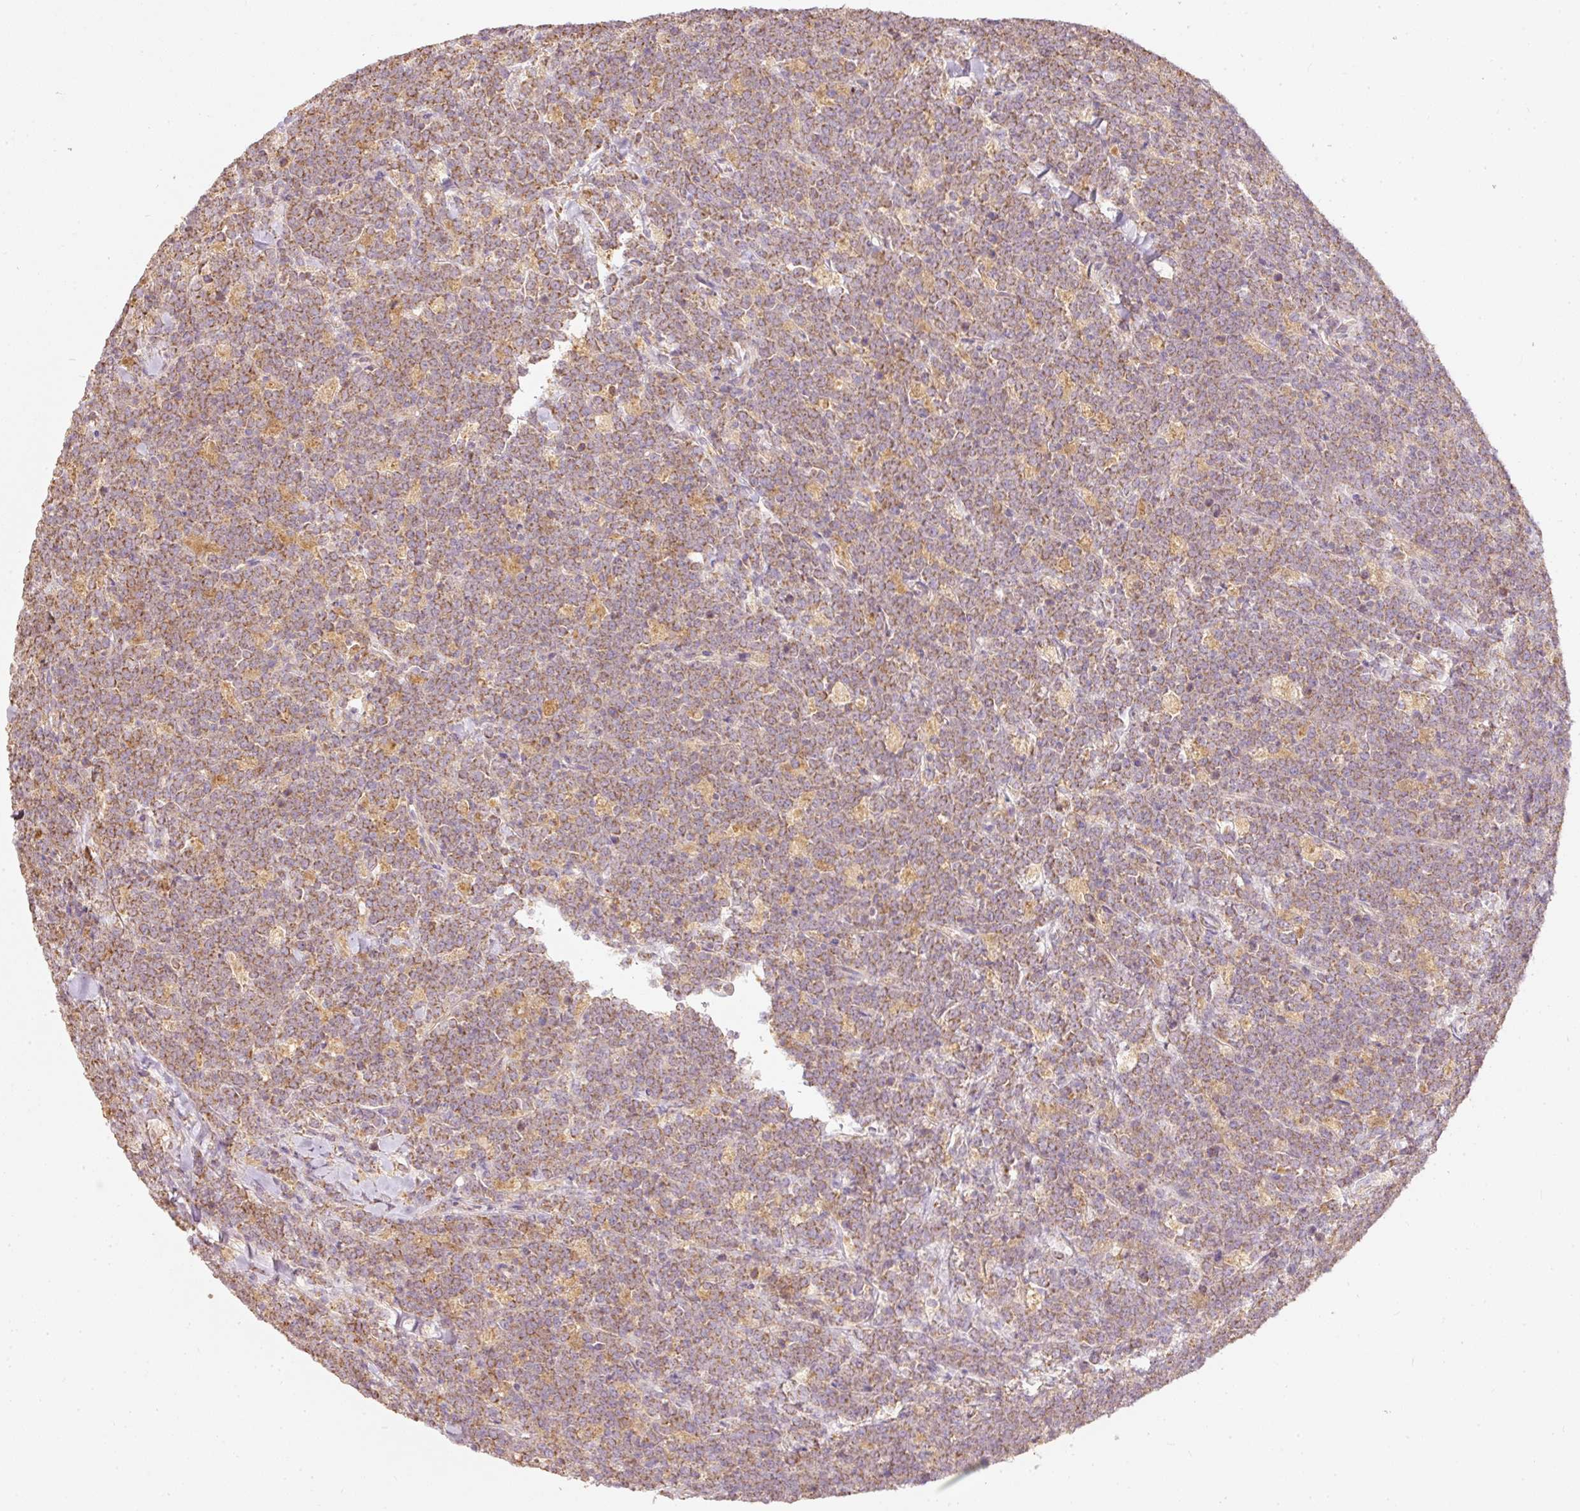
{"staining": {"intensity": "moderate", "quantity": ">75%", "location": "cytoplasmic/membranous"}, "tissue": "lymphoma", "cell_type": "Tumor cells", "image_type": "cancer", "snomed": [{"axis": "morphology", "description": "Malignant lymphoma, non-Hodgkin's type, High grade"}, {"axis": "topography", "description": "Small intestine"}], "caption": "IHC photomicrograph of neoplastic tissue: malignant lymphoma, non-Hodgkin's type (high-grade) stained using immunohistochemistry exhibits medium levels of moderate protein expression localized specifically in the cytoplasmic/membranous of tumor cells, appearing as a cytoplasmic/membranous brown color.", "gene": "PSENEN", "patient": {"sex": "male", "age": 8}}